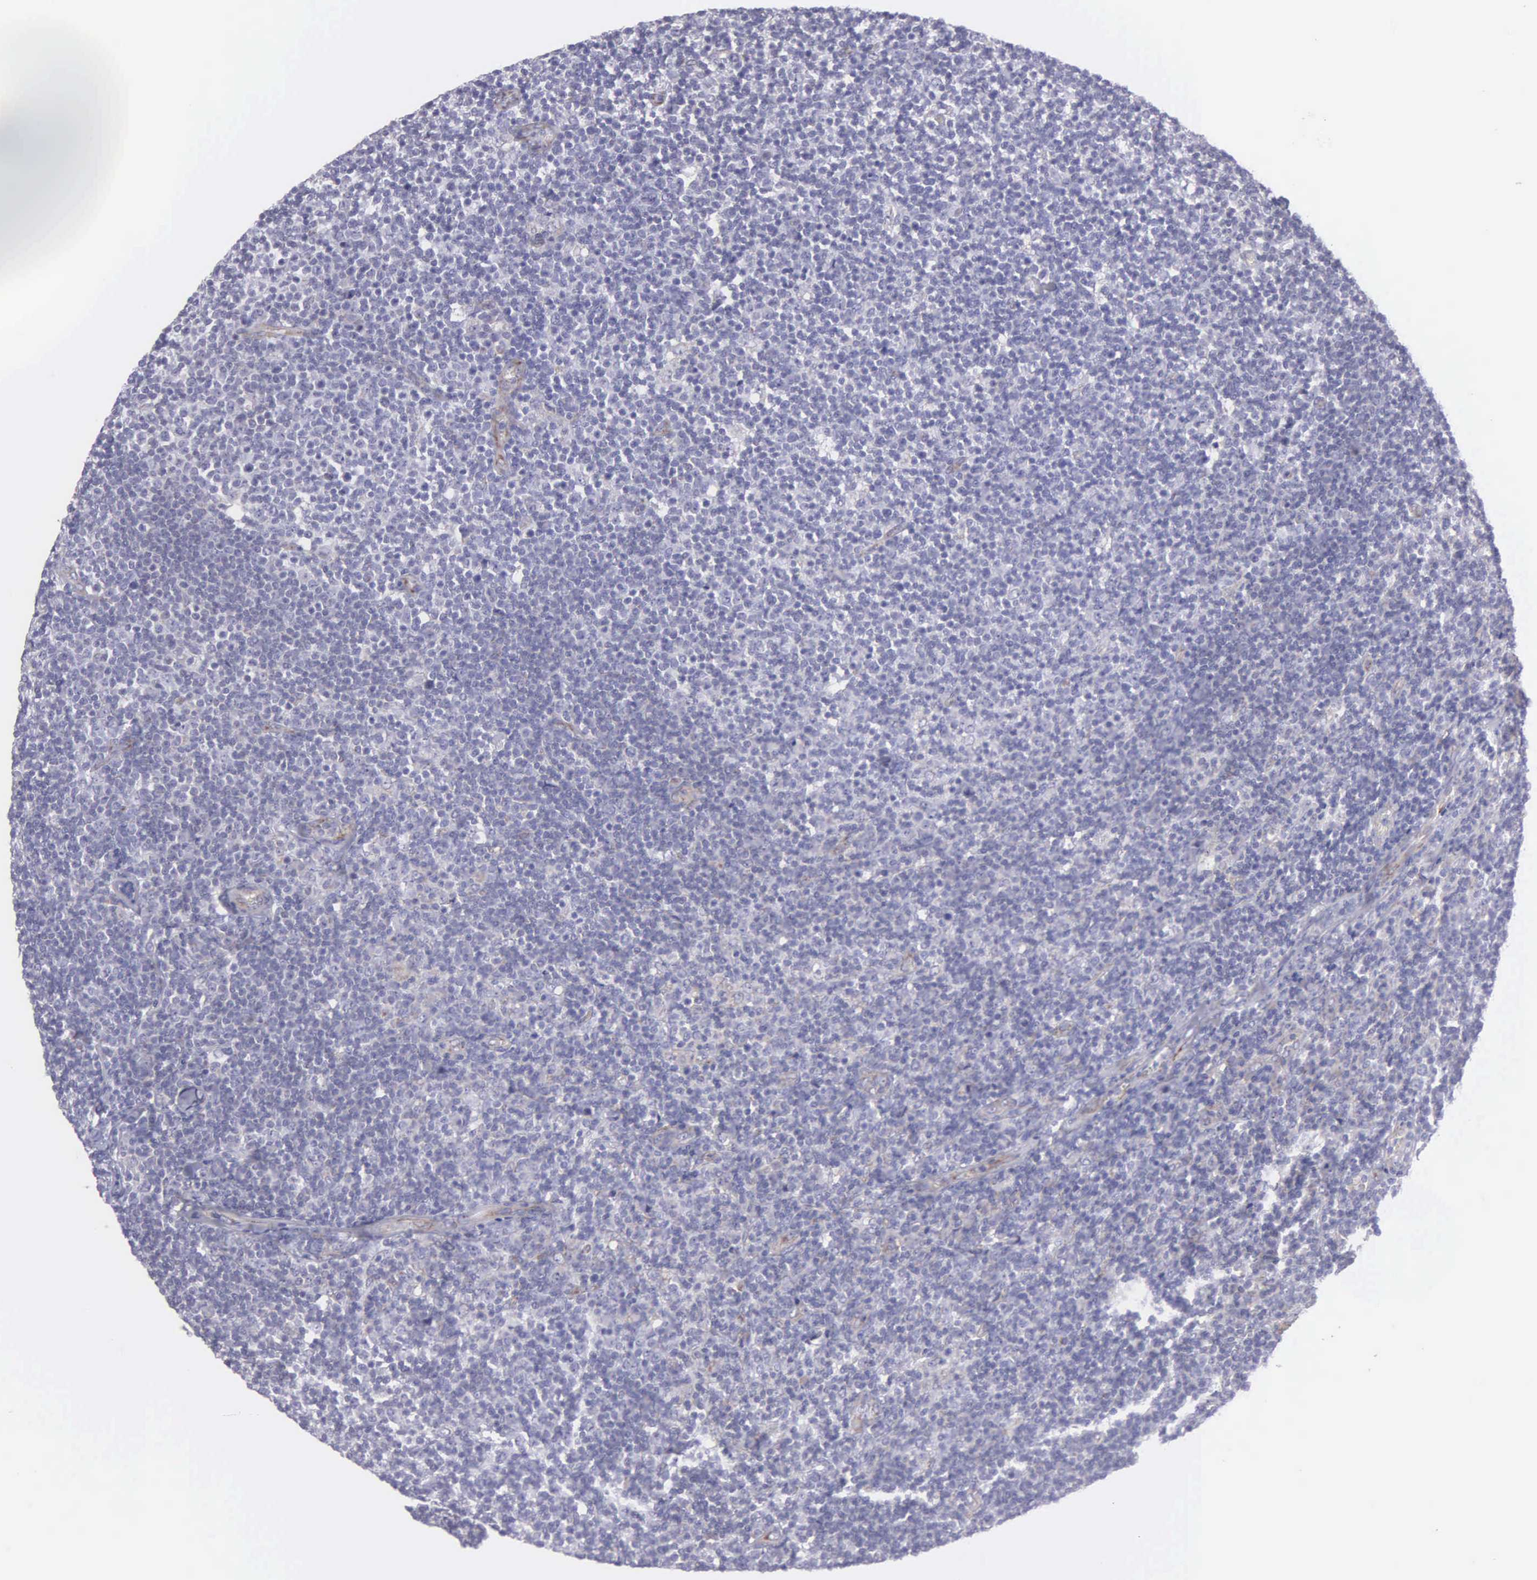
{"staining": {"intensity": "negative", "quantity": "none", "location": "none"}, "tissue": "lymphoma", "cell_type": "Tumor cells", "image_type": "cancer", "snomed": [{"axis": "morphology", "description": "Malignant lymphoma, non-Hodgkin's type, Low grade"}, {"axis": "topography", "description": "Lymph node"}], "caption": "Low-grade malignant lymphoma, non-Hodgkin's type was stained to show a protein in brown. There is no significant expression in tumor cells.", "gene": "SYNJ2BP", "patient": {"sex": "male", "age": 74}}